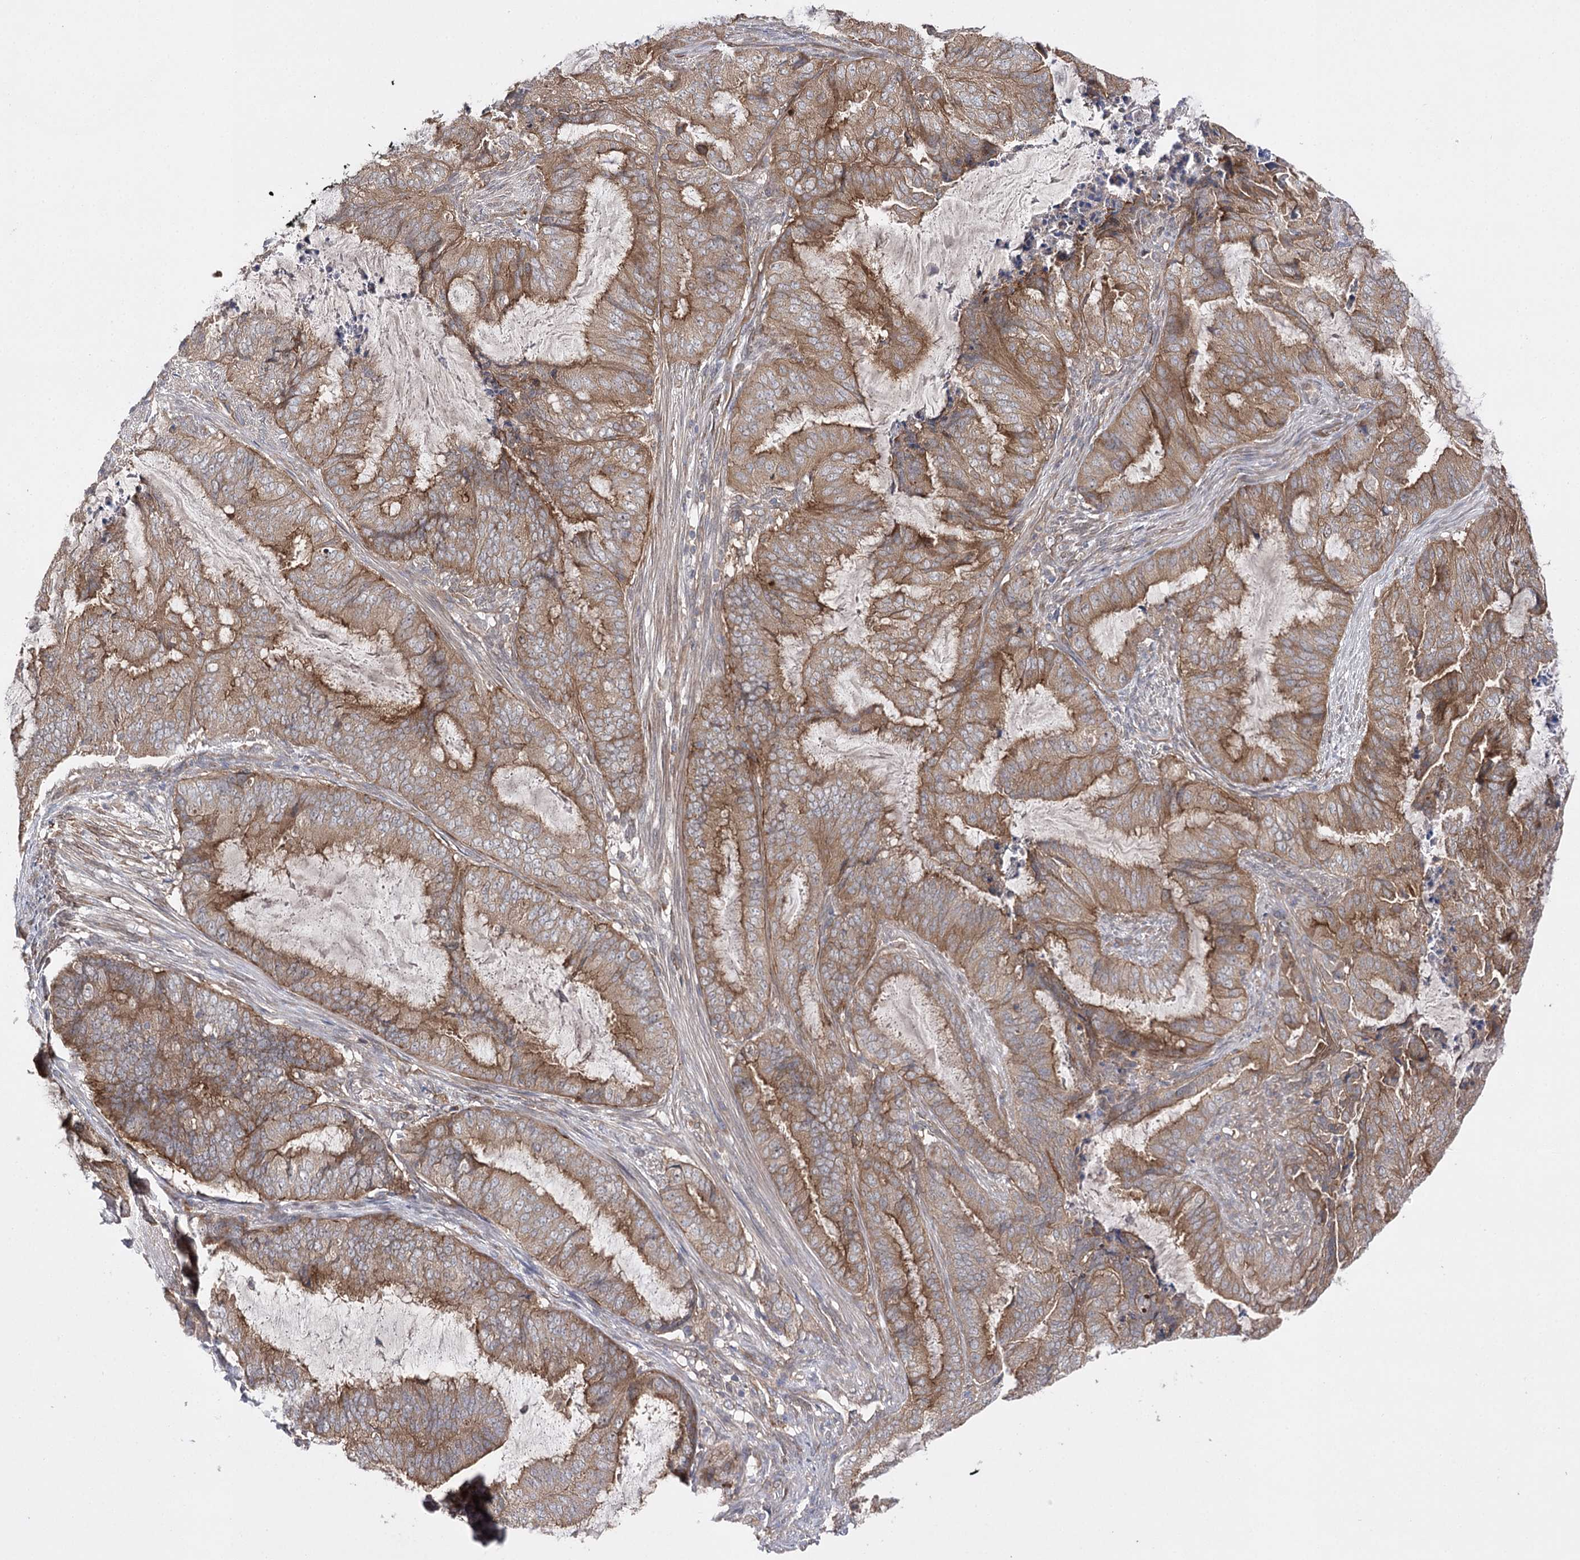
{"staining": {"intensity": "moderate", "quantity": ">75%", "location": "cytoplasmic/membranous"}, "tissue": "endometrial cancer", "cell_type": "Tumor cells", "image_type": "cancer", "snomed": [{"axis": "morphology", "description": "Adenocarcinoma, NOS"}, {"axis": "topography", "description": "Endometrium"}], "caption": "This micrograph displays immunohistochemistry (IHC) staining of adenocarcinoma (endometrial), with medium moderate cytoplasmic/membranous staining in about >75% of tumor cells.", "gene": "BCR", "patient": {"sex": "female", "age": 51}}